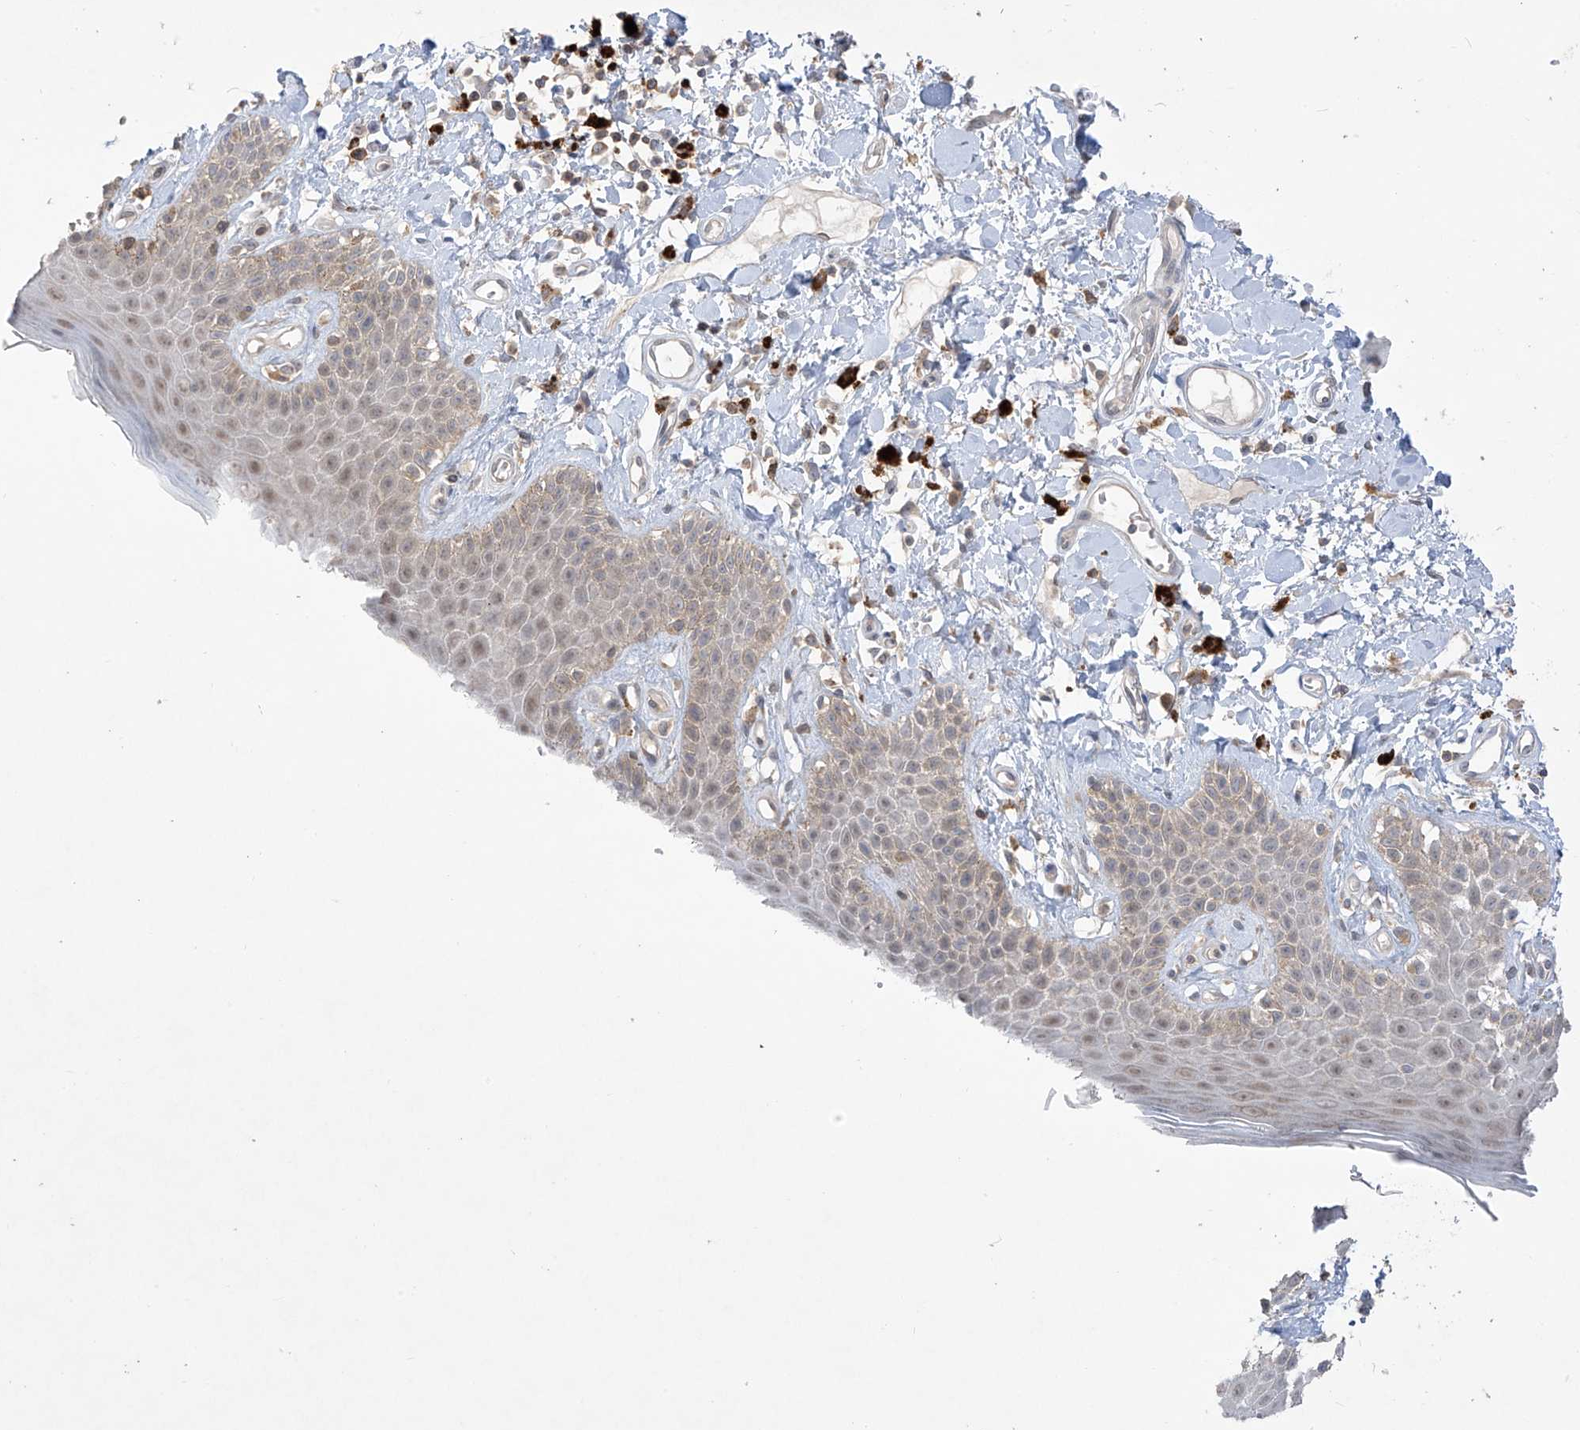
{"staining": {"intensity": "moderate", "quantity": "<25%", "location": "cytoplasmic/membranous"}, "tissue": "skin", "cell_type": "Epidermal cells", "image_type": "normal", "snomed": [{"axis": "morphology", "description": "Normal tissue, NOS"}, {"axis": "topography", "description": "Anal"}], "caption": "Protein staining of benign skin displays moderate cytoplasmic/membranous expression in about <25% of epidermal cells. (Brightfield microscopy of DAB IHC at high magnification).", "gene": "ANGEL2", "patient": {"sex": "female", "age": 78}}